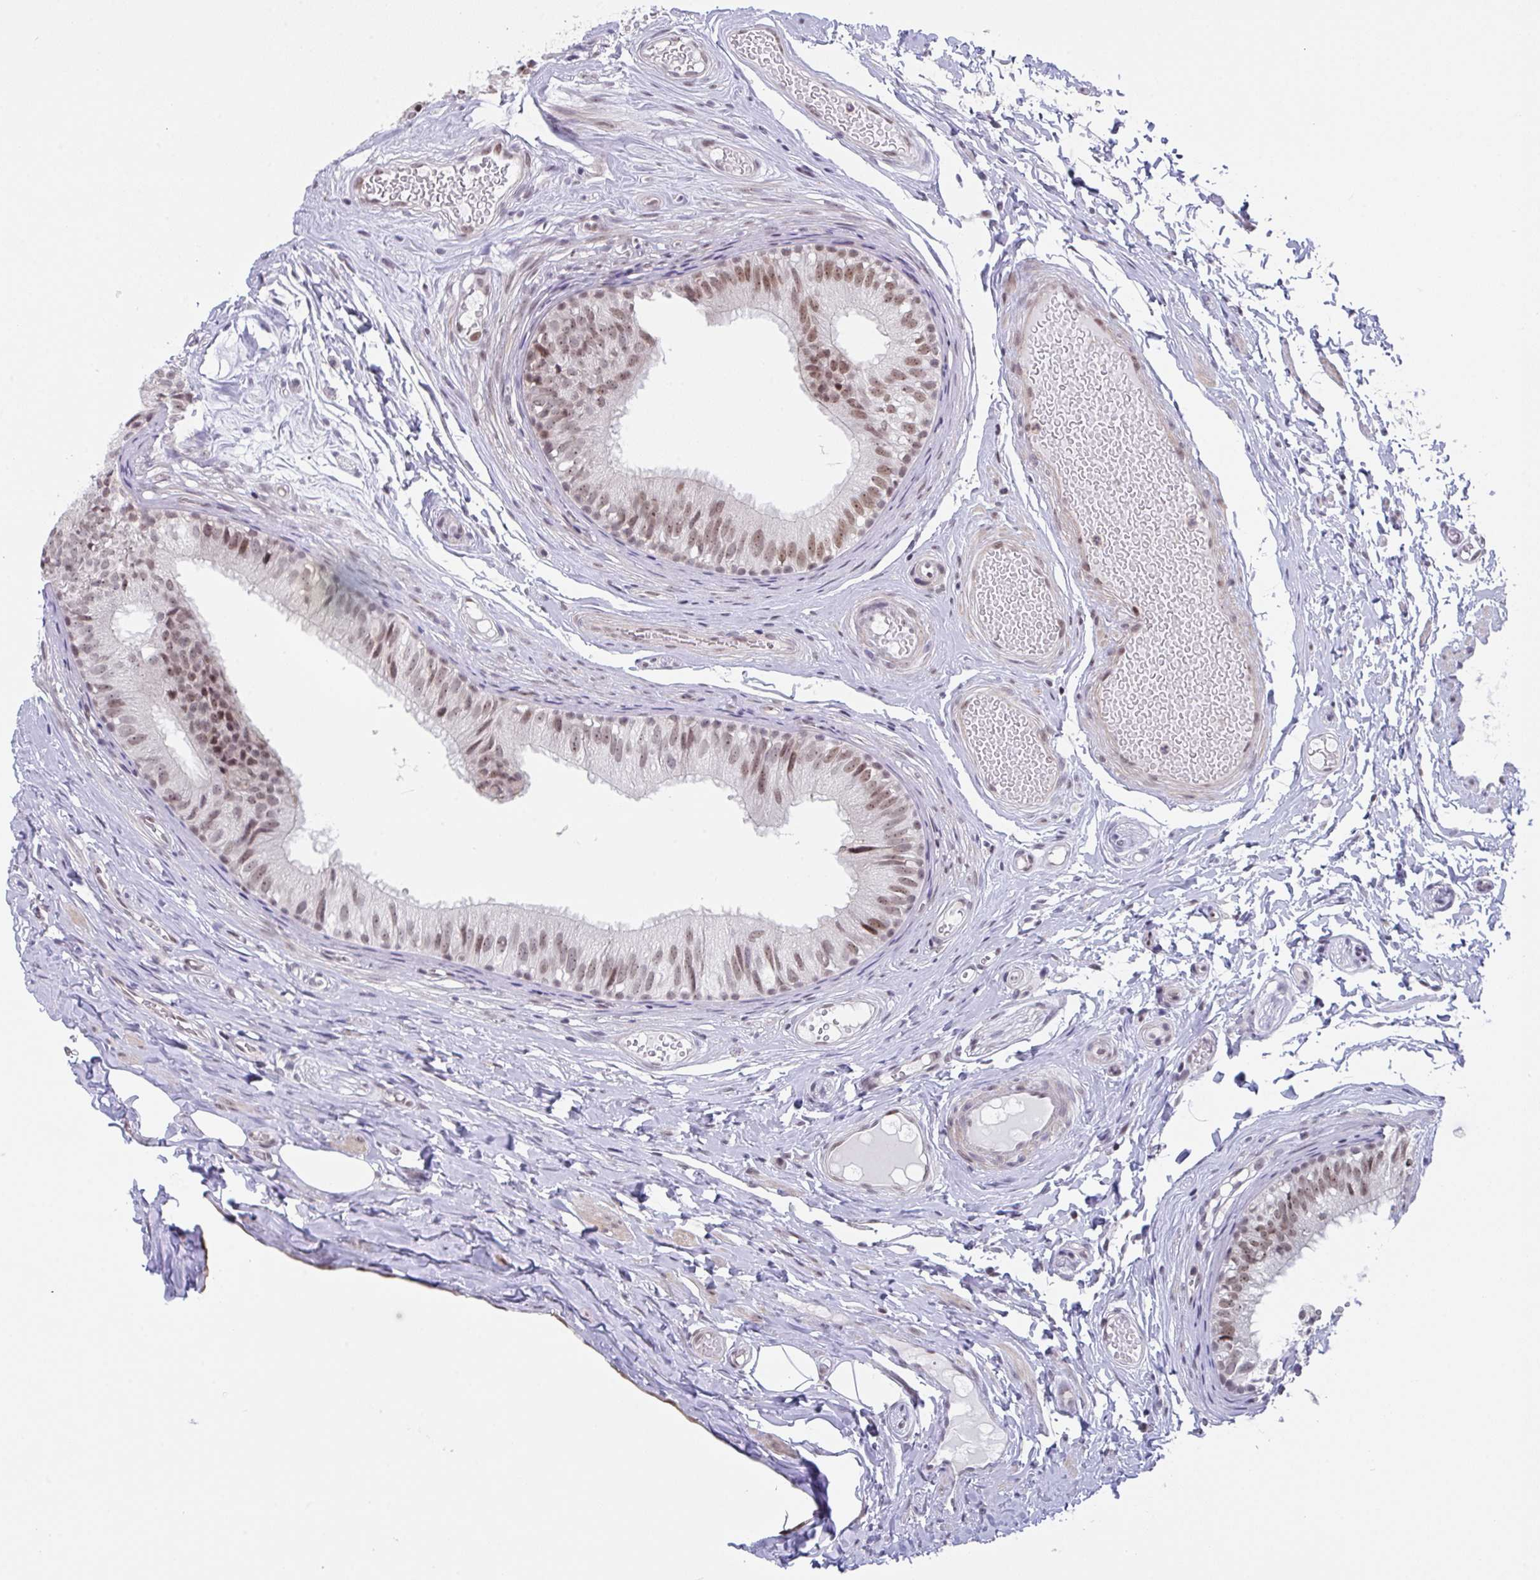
{"staining": {"intensity": "moderate", "quantity": ">75%", "location": "cytoplasmic/membranous,nuclear"}, "tissue": "epididymis", "cell_type": "Glandular cells", "image_type": "normal", "snomed": [{"axis": "morphology", "description": "Normal tissue, NOS"}, {"axis": "morphology", "description": "Seminoma, NOS"}, {"axis": "topography", "description": "Testis"}, {"axis": "topography", "description": "Epididymis"}], "caption": "Protein staining of normal epididymis demonstrates moderate cytoplasmic/membranous,nuclear staining in about >75% of glandular cells. Using DAB (3,3'-diaminobenzidine) (brown) and hematoxylin (blue) stains, captured at high magnification using brightfield microscopy.", "gene": "RBM18", "patient": {"sex": "male", "age": 34}}